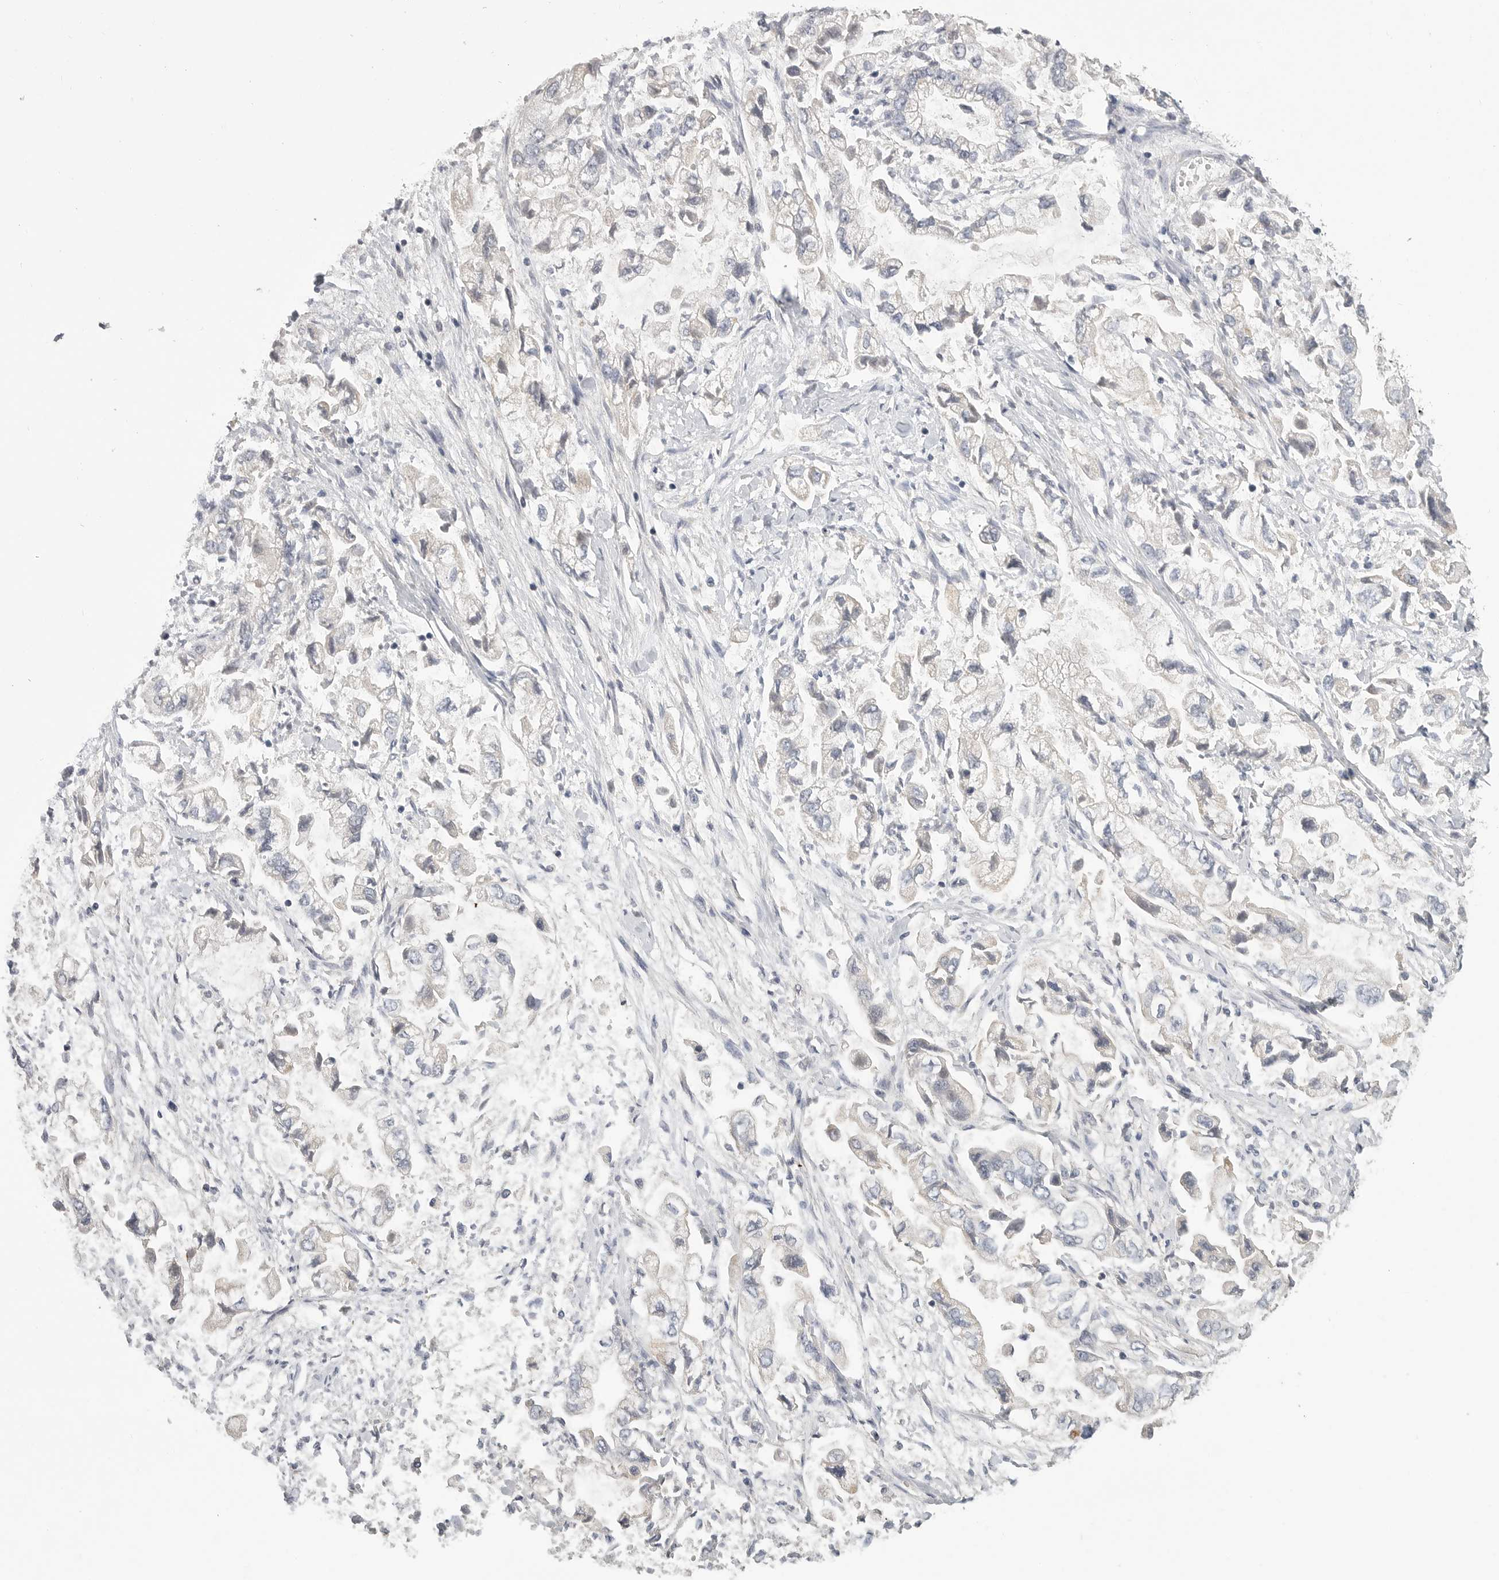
{"staining": {"intensity": "negative", "quantity": "none", "location": "none"}, "tissue": "stomach cancer", "cell_type": "Tumor cells", "image_type": "cancer", "snomed": [{"axis": "morphology", "description": "Normal tissue, NOS"}, {"axis": "morphology", "description": "Adenocarcinoma, NOS"}, {"axis": "topography", "description": "Stomach"}], "caption": "IHC histopathology image of human stomach cancer stained for a protein (brown), which reveals no staining in tumor cells. (Stains: DAB (3,3'-diaminobenzidine) immunohistochemistry with hematoxylin counter stain, Microscopy: brightfield microscopy at high magnification).", "gene": "SDC3", "patient": {"sex": "male", "age": 62}}